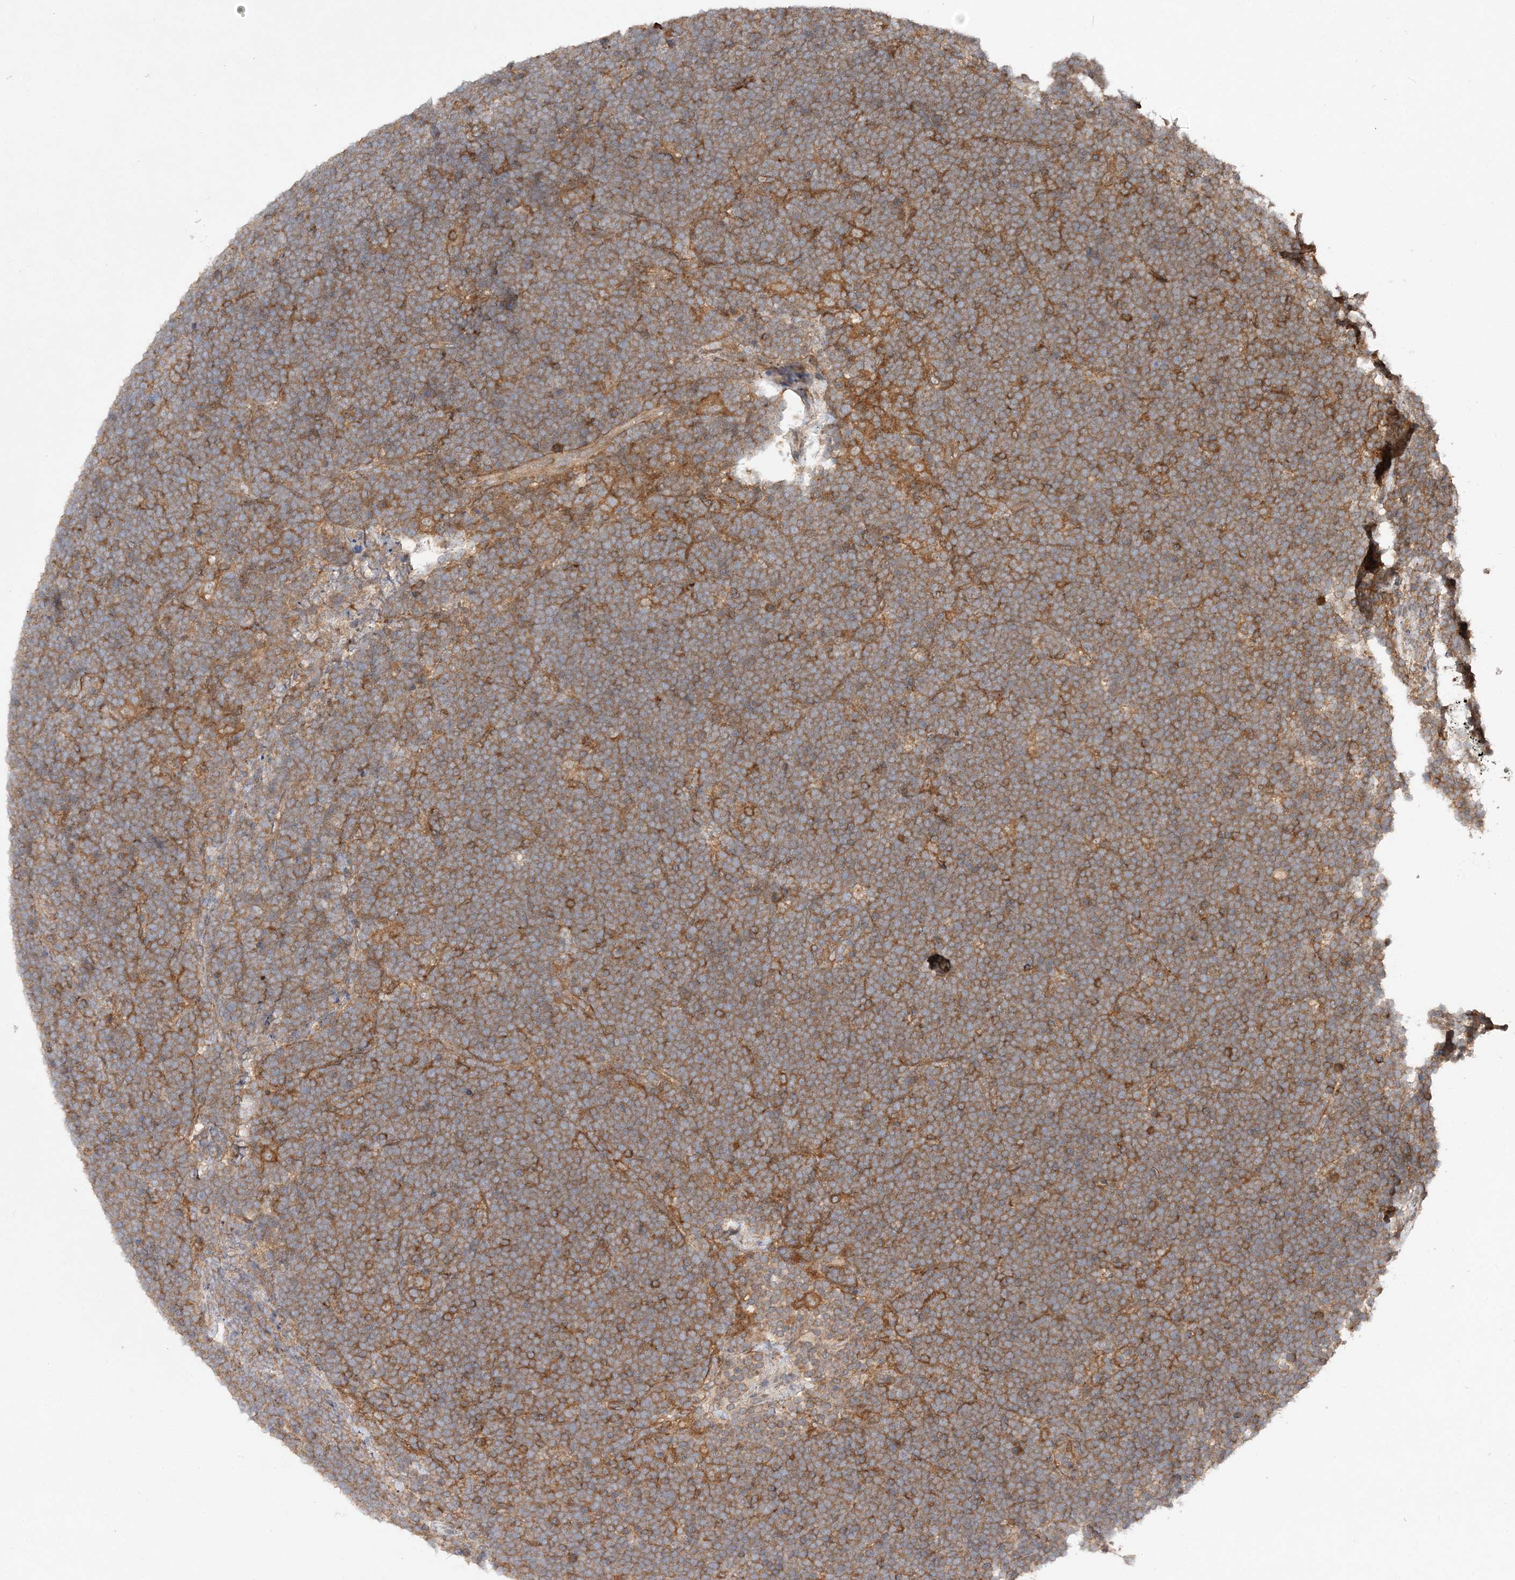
{"staining": {"intensity": "weak", "quantity": "25%-75%", "location": "cytoplasmic/membranous"}, "tissue": "lymphoma", "cell_type": "Tumor cells", "image_type": "cancer", "snomed": [{"axis": "morphology", "description": "Malignant lymphoma, non-Hodgkin's type, High grade"}, {"axis": "topography", "description": "Lymph node"}], "caption": "About 25%-75% of tumor cells in high-grade malignant lymphoma, non-Hodgkin's type exhibit weak cytoplasmic/membranous protein staining as visualized by brown immunohistochemical staining.", "gene": "TMEM9B", "patient": {"sex": "male", "age": 13}}